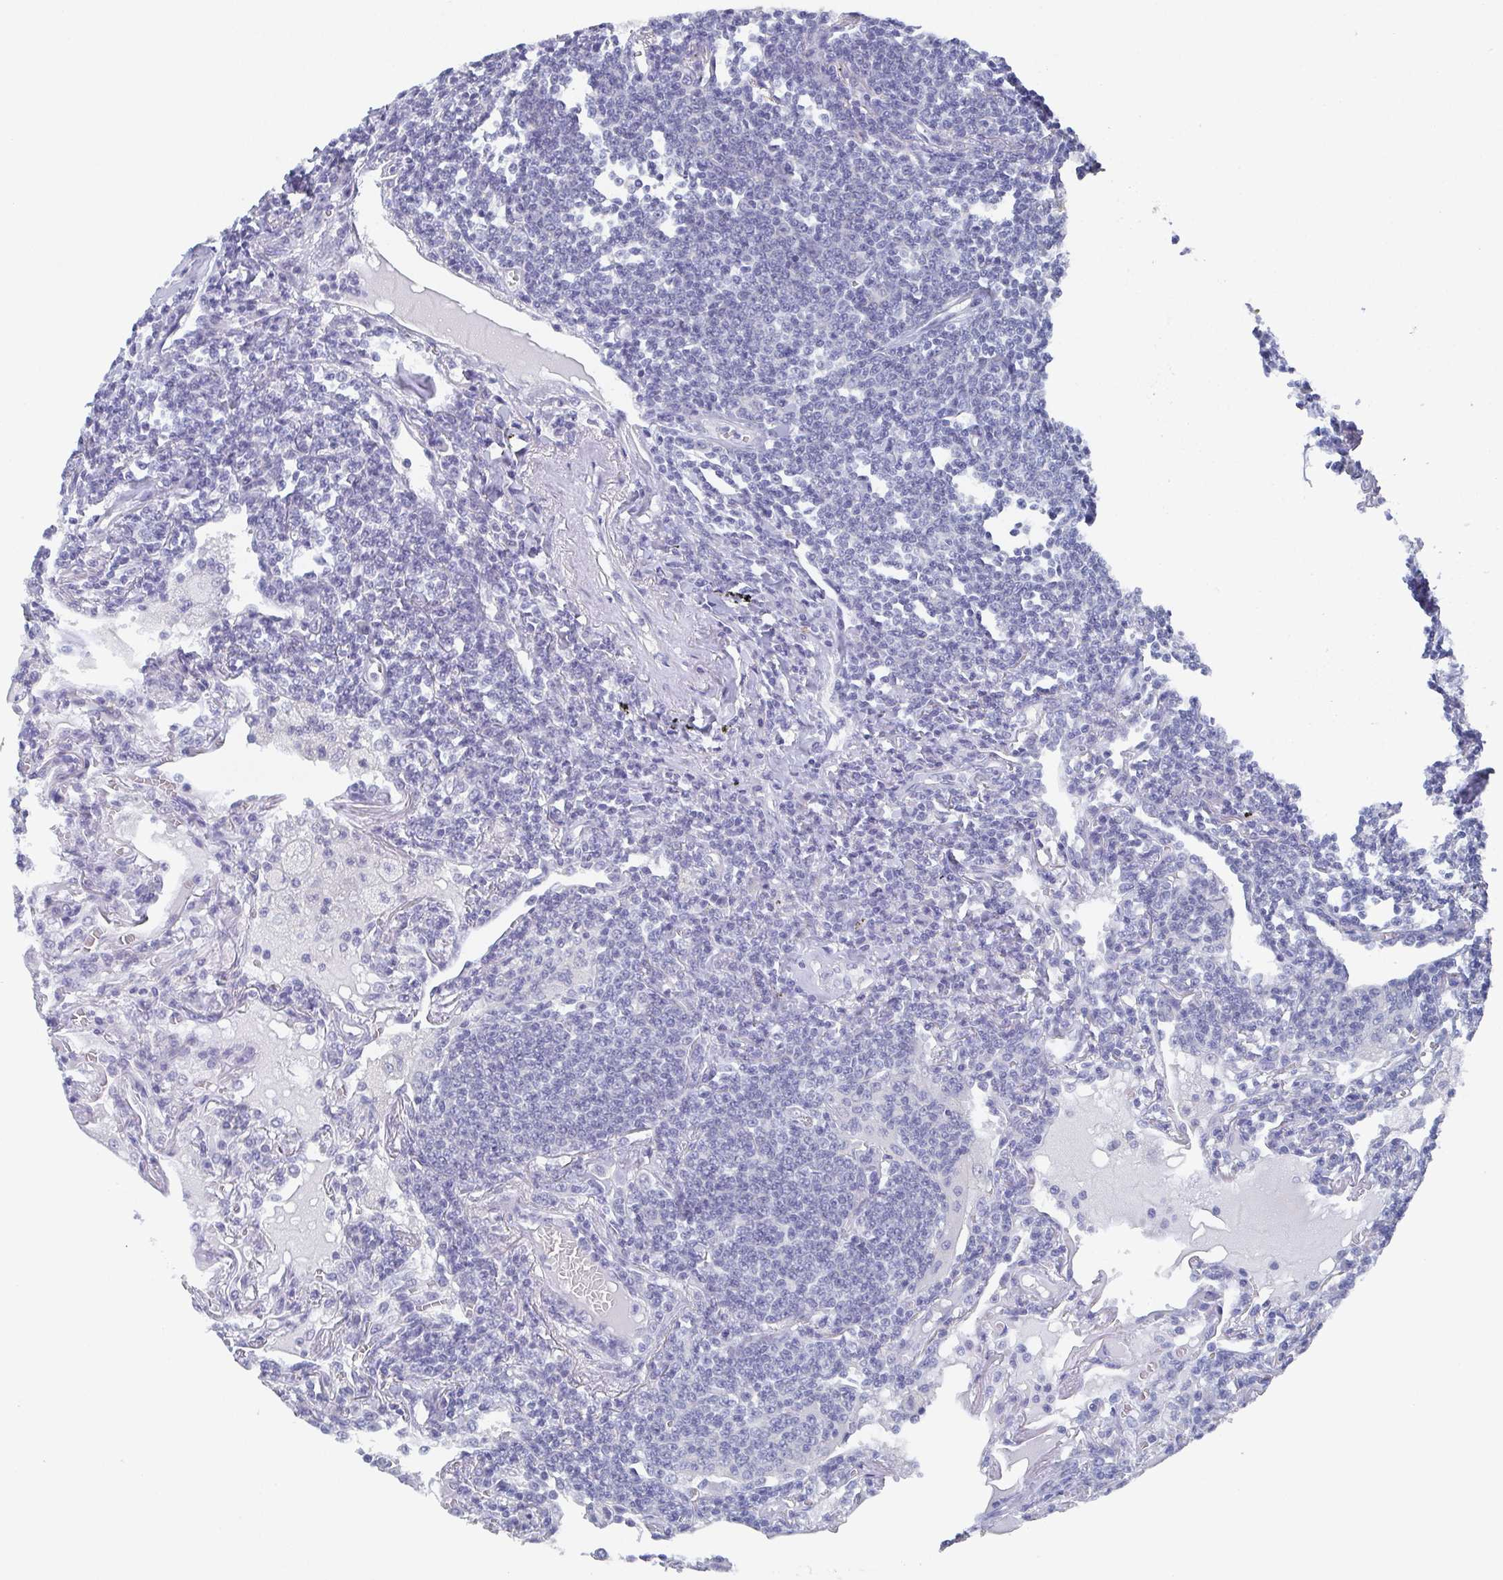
{"staining": {"intensity": "negative", "quantity": "none", "location": "none"}, "tissue": "lymphoma", "cell_type": "Tumor cells", "image_type": "cancer", "snomed": [{"axis": "morphology", "description": "Malignant lymphoma, non-Hodgkin's type, Low grade"}, {"axis": "topography", "description": "Lung"}], "caption": "The image exhibits no staining of tumor cells in low-grade malignant lymphoma, non-Hodgkin's type.", "gene": "DYDC2", "patient": {"sex": "female", "age": 71}}